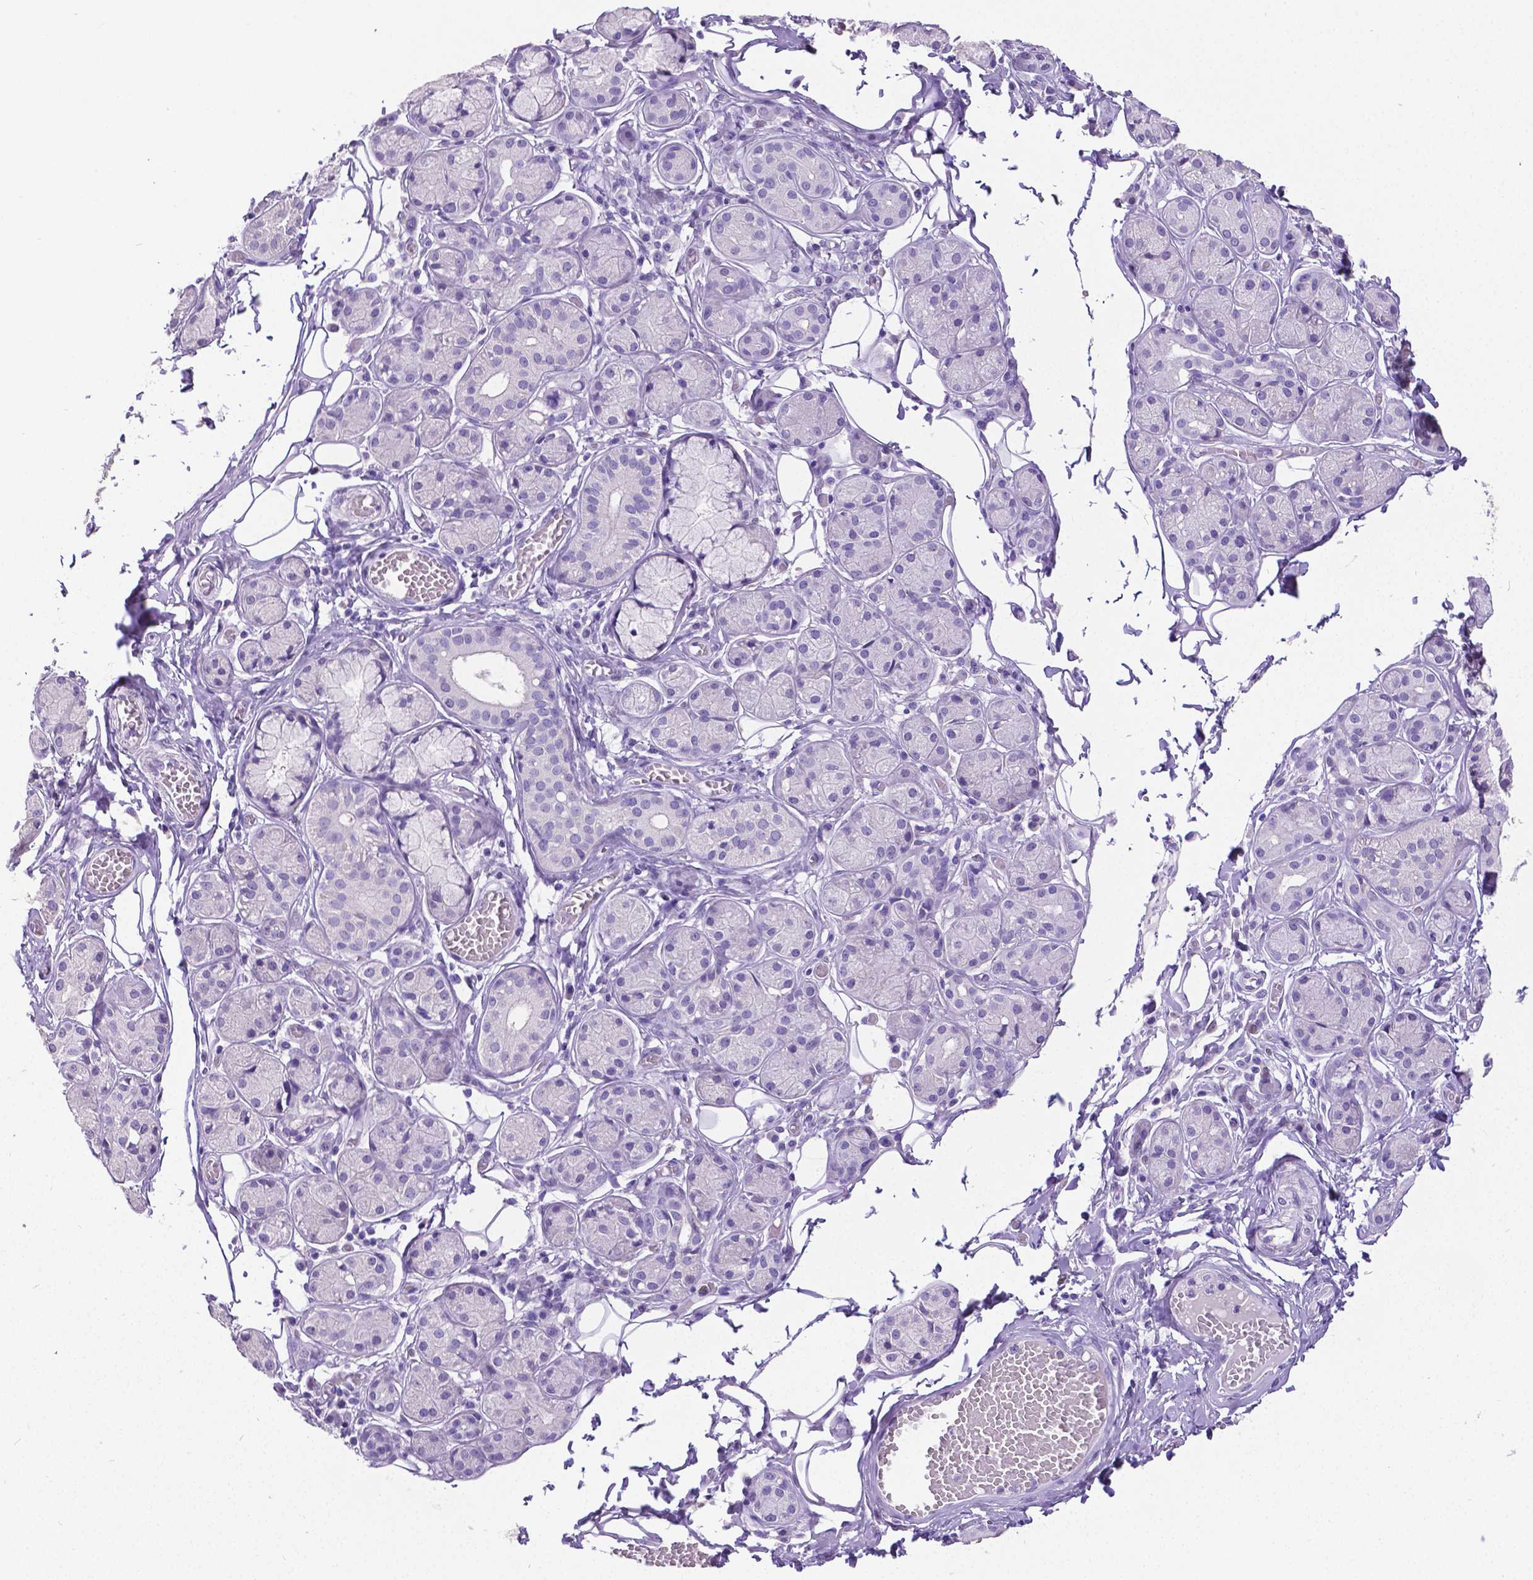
{"staining": {"intensity": "negative", "quantity": "none", "location": "none"}, "tissue": "salivary gland", "cell_type": "Glandular cells", "image_type": "normal", "snomed": [{"axis": "morphology", "description": "Normal tissue, NOS"}, {"axis": "topography", "description": "Salivary gland"}, {"axis": "topography", "description": "Peripheral nerve tissue"}], "caption": "Glandular cells show no significant positivity in normal salivary gland. The staining is performed using DAB brown chromogen with nuclei counter-stained in using hematoxylin.", "gene": "SATB2", "patient": {"sex": "male", "age": 71}}